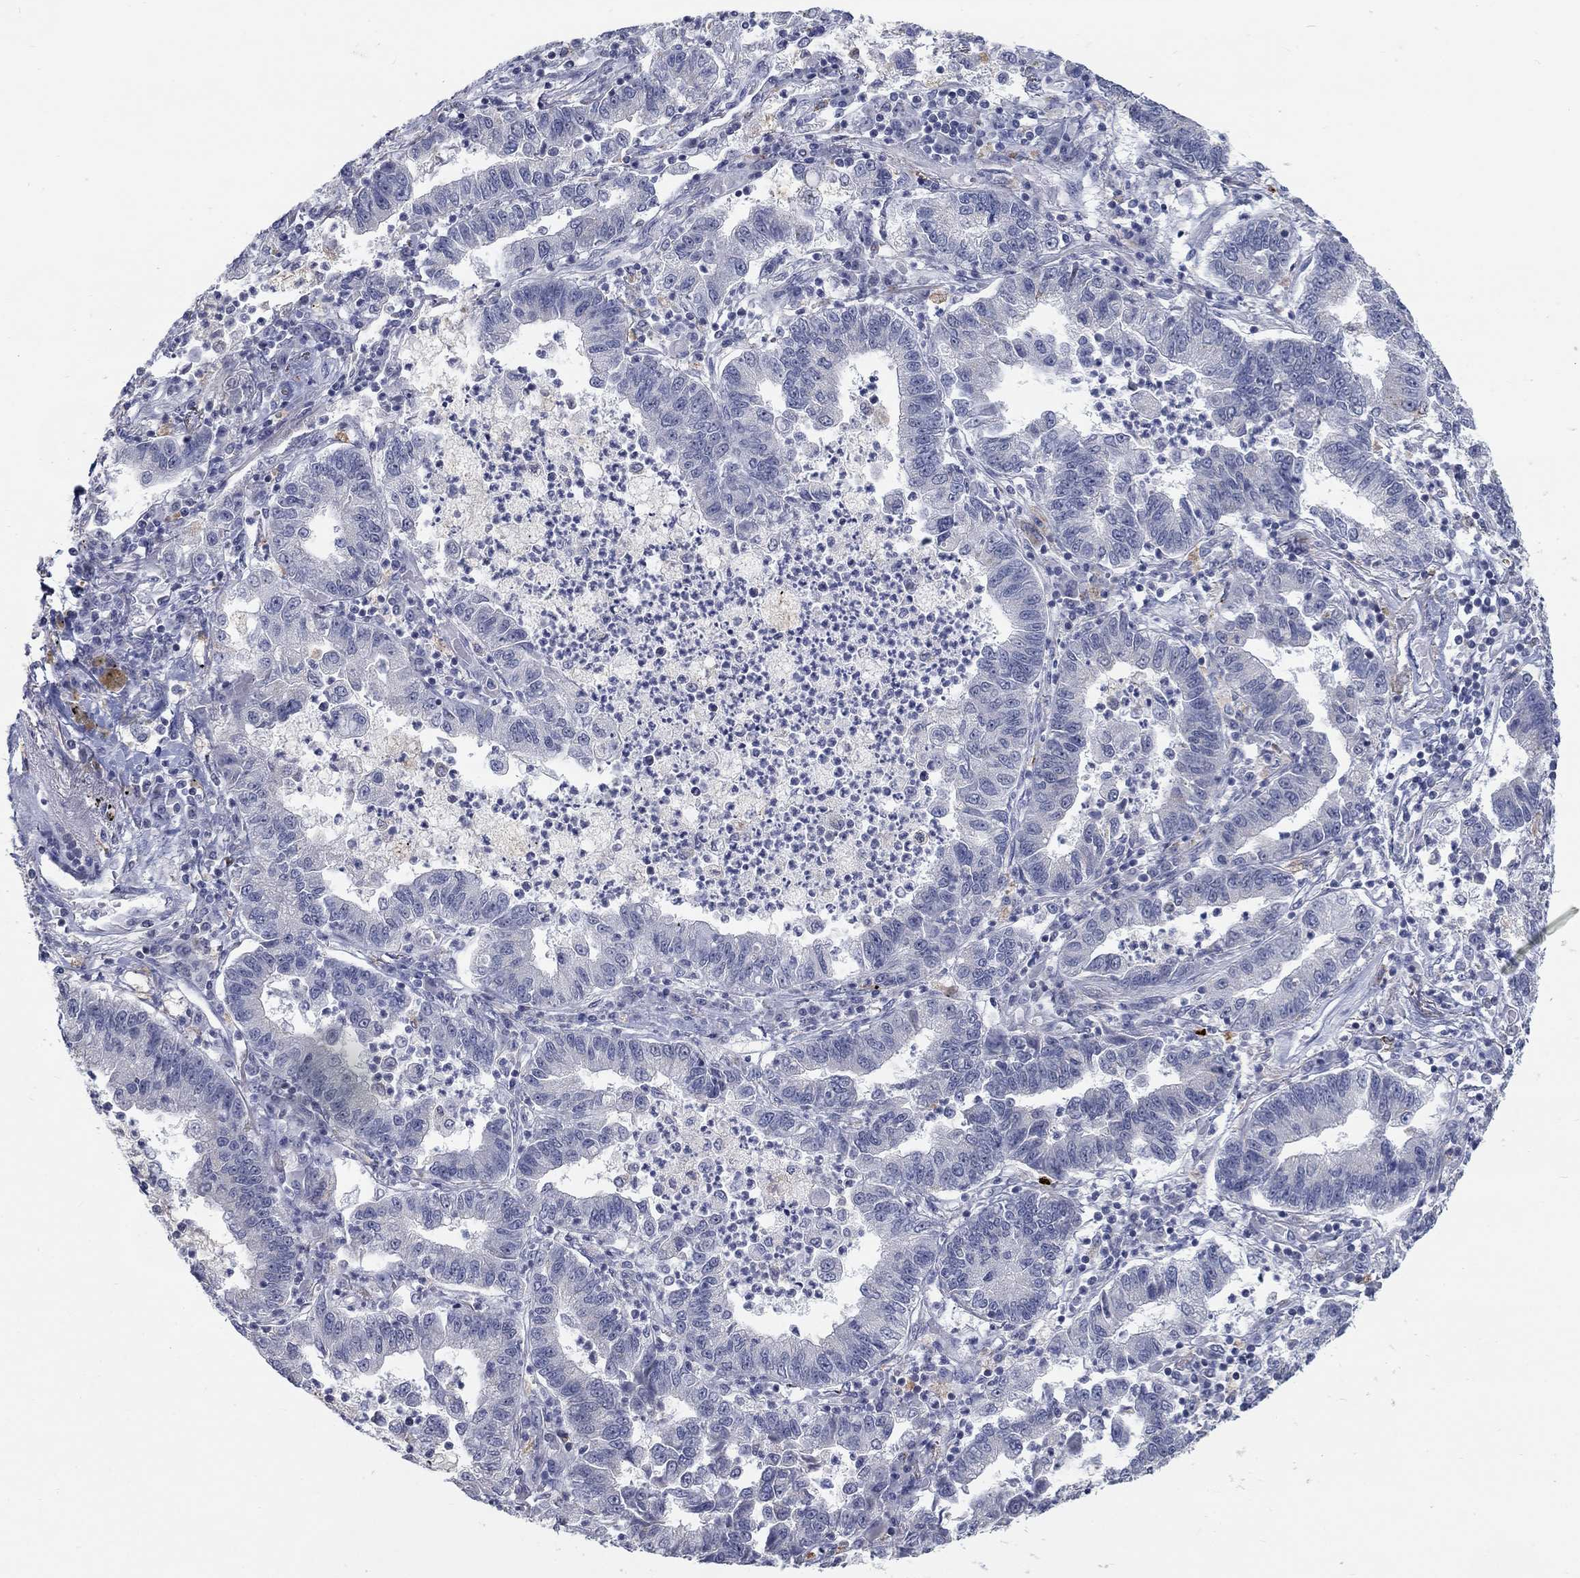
{"staining": {"intensity": "negative", "quantity": "none", "location": "none"}, "tissue": "lung cancer", "cell_type": "Tumor cells", "image_type": "cancer", "snomed": [{"axis": "morphology", "description": "Adenocarcinoma, NOS"}, {"axis": "topography", "description": "Lung"}], "caption": "Protein analysis of lung cancer (adenocarcinoma) reveals no significant expression in tumor cells. (DAB (3,3'-diaminobenzidine) immunohistochemistry with hematoxylin counter stain).", "gene": "MTSS2", "patient": {"sex": "female", "age": 57}}